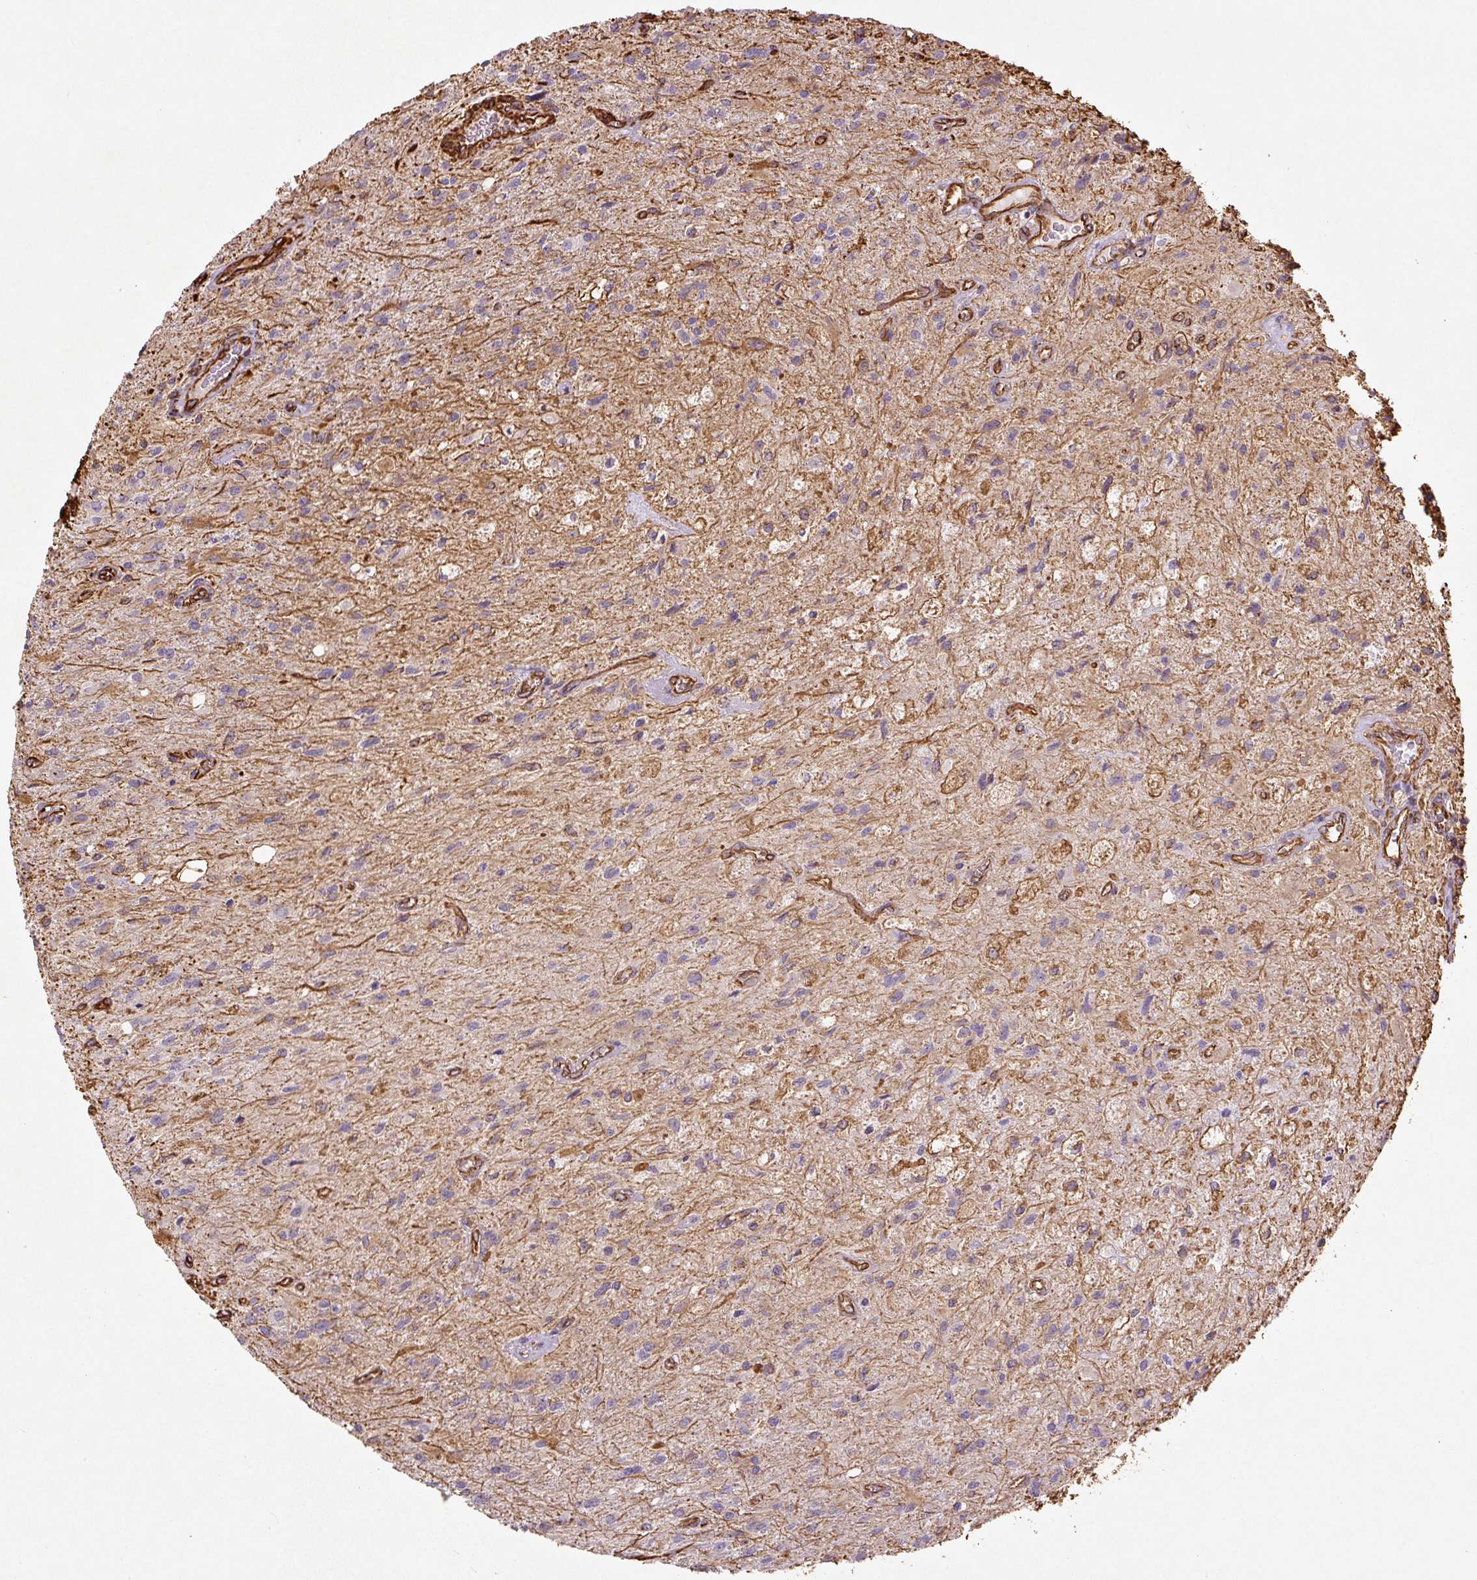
{"staining": {"intensity": "moderate", "quantity": "<25%", "location": "cytoplasmic/membranous"}, "tissue": "glioma", "cell_type": "Tumor cells", "image_type": "cancer", "snomed": [{"axis": "morphology", "description": "Glioma, malignant, High grade"}, {"axis": "topography", "description": "Brain"}], "caption": "A brown stain shows moderate cytoplasmic/membranous expression of a protein in human malignant high-grade glioma tumor cells. The staining was performed using DAB (3,3'-diaminobenzidine) to visualize the protein expression in brown, while the nuclei were stained in blue with hematoxylin (Magnification: 20x).", "gene": "VIM", "patient": {"sex": "female", "age": 70}}